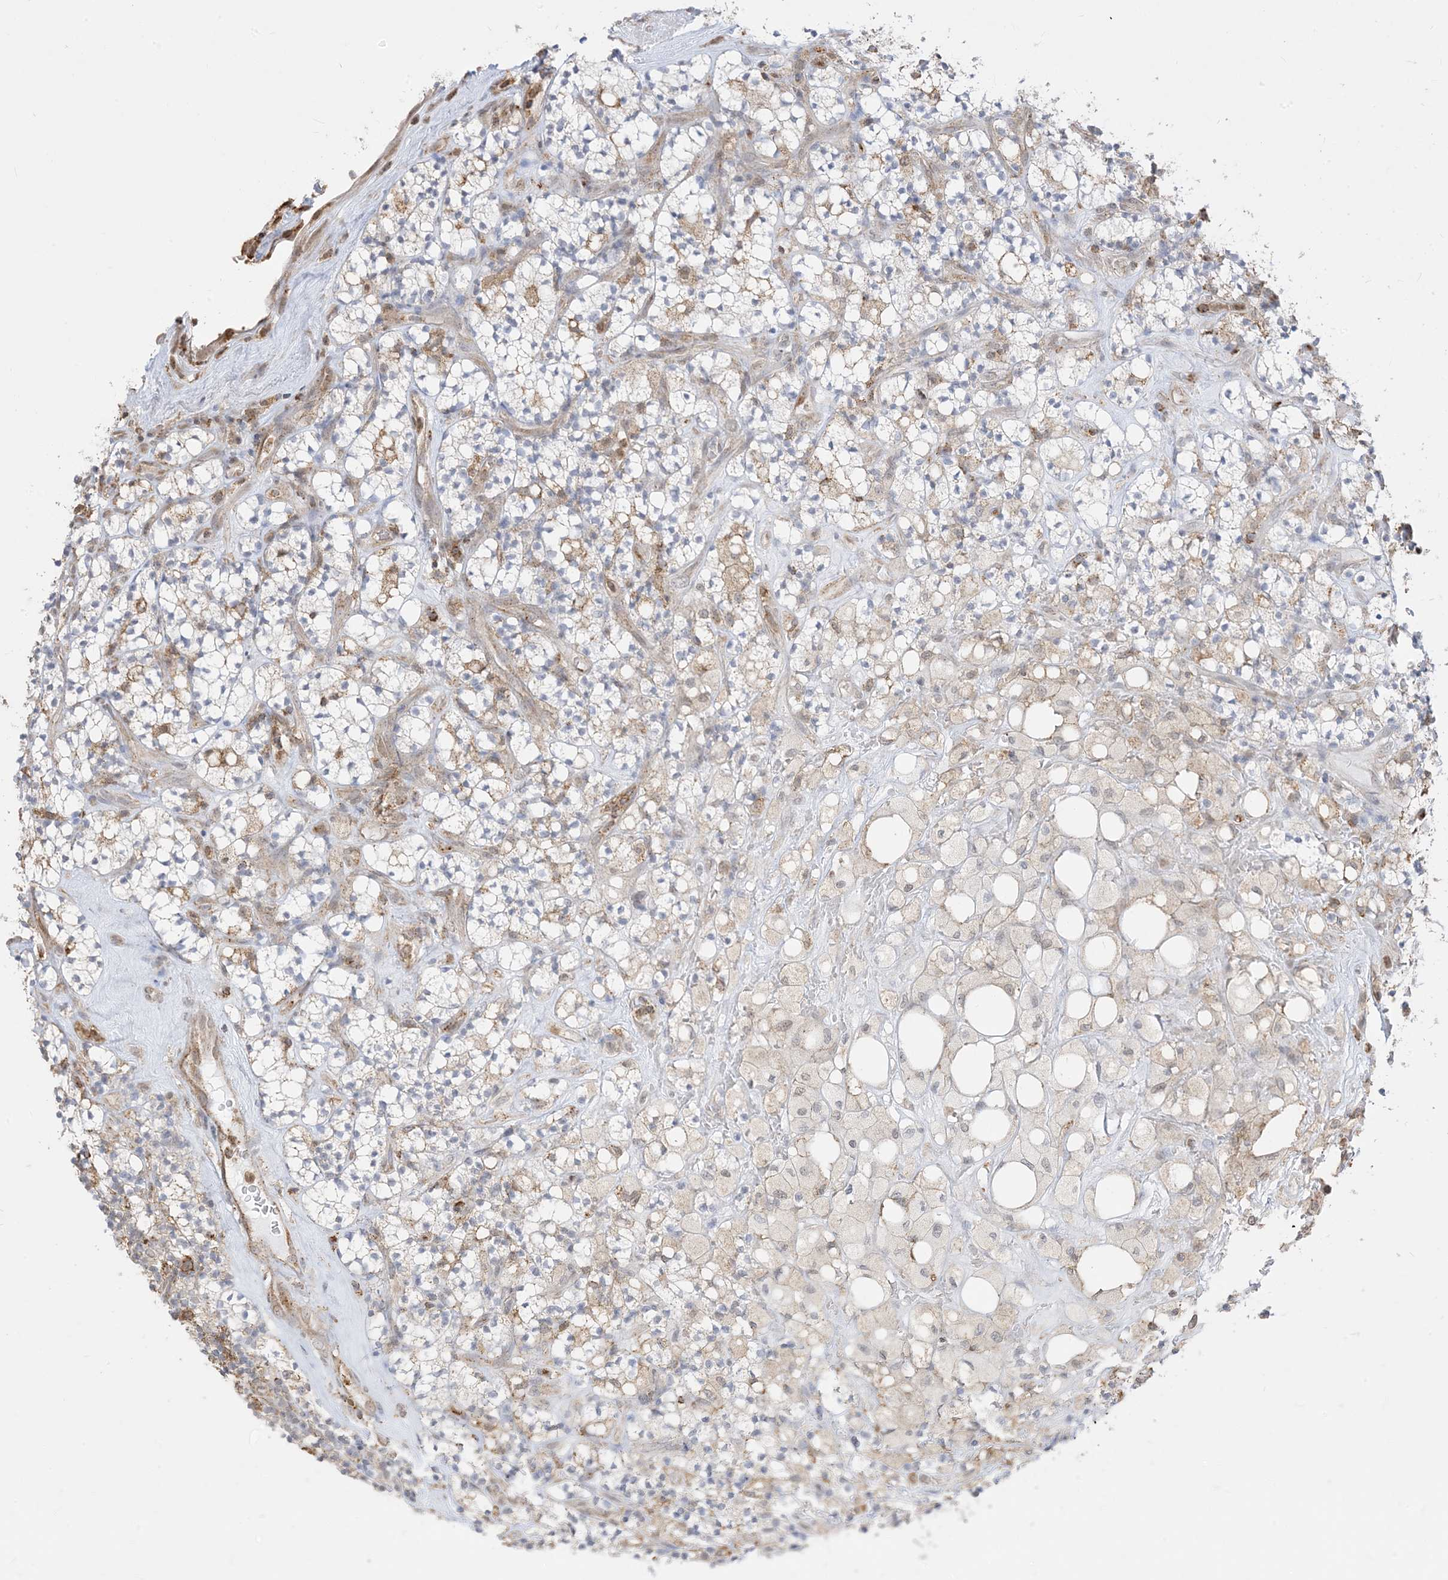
{"staining": {"intensity": "weak", "quantity": "25%-75%", "location": "cytoplasmic/membranous"}, "tissue": "renal cancer", "cell_type": "Tumor cells", "image_type": "cancer", "snomed": [{"axis": "morphology", "description": "Adenocarcinoma, NOS"}, {"axis": "topography", "description": "Kidney"}], "caption": "Immunohistochemical staining of adenocarcinoma (renal) shows low levels of weak cytoplasmic/membranous protein expression in about 25%-75% of tumor cells.", "gene": "KANSL3", "patient": {"sex": "male", "age": 77}}